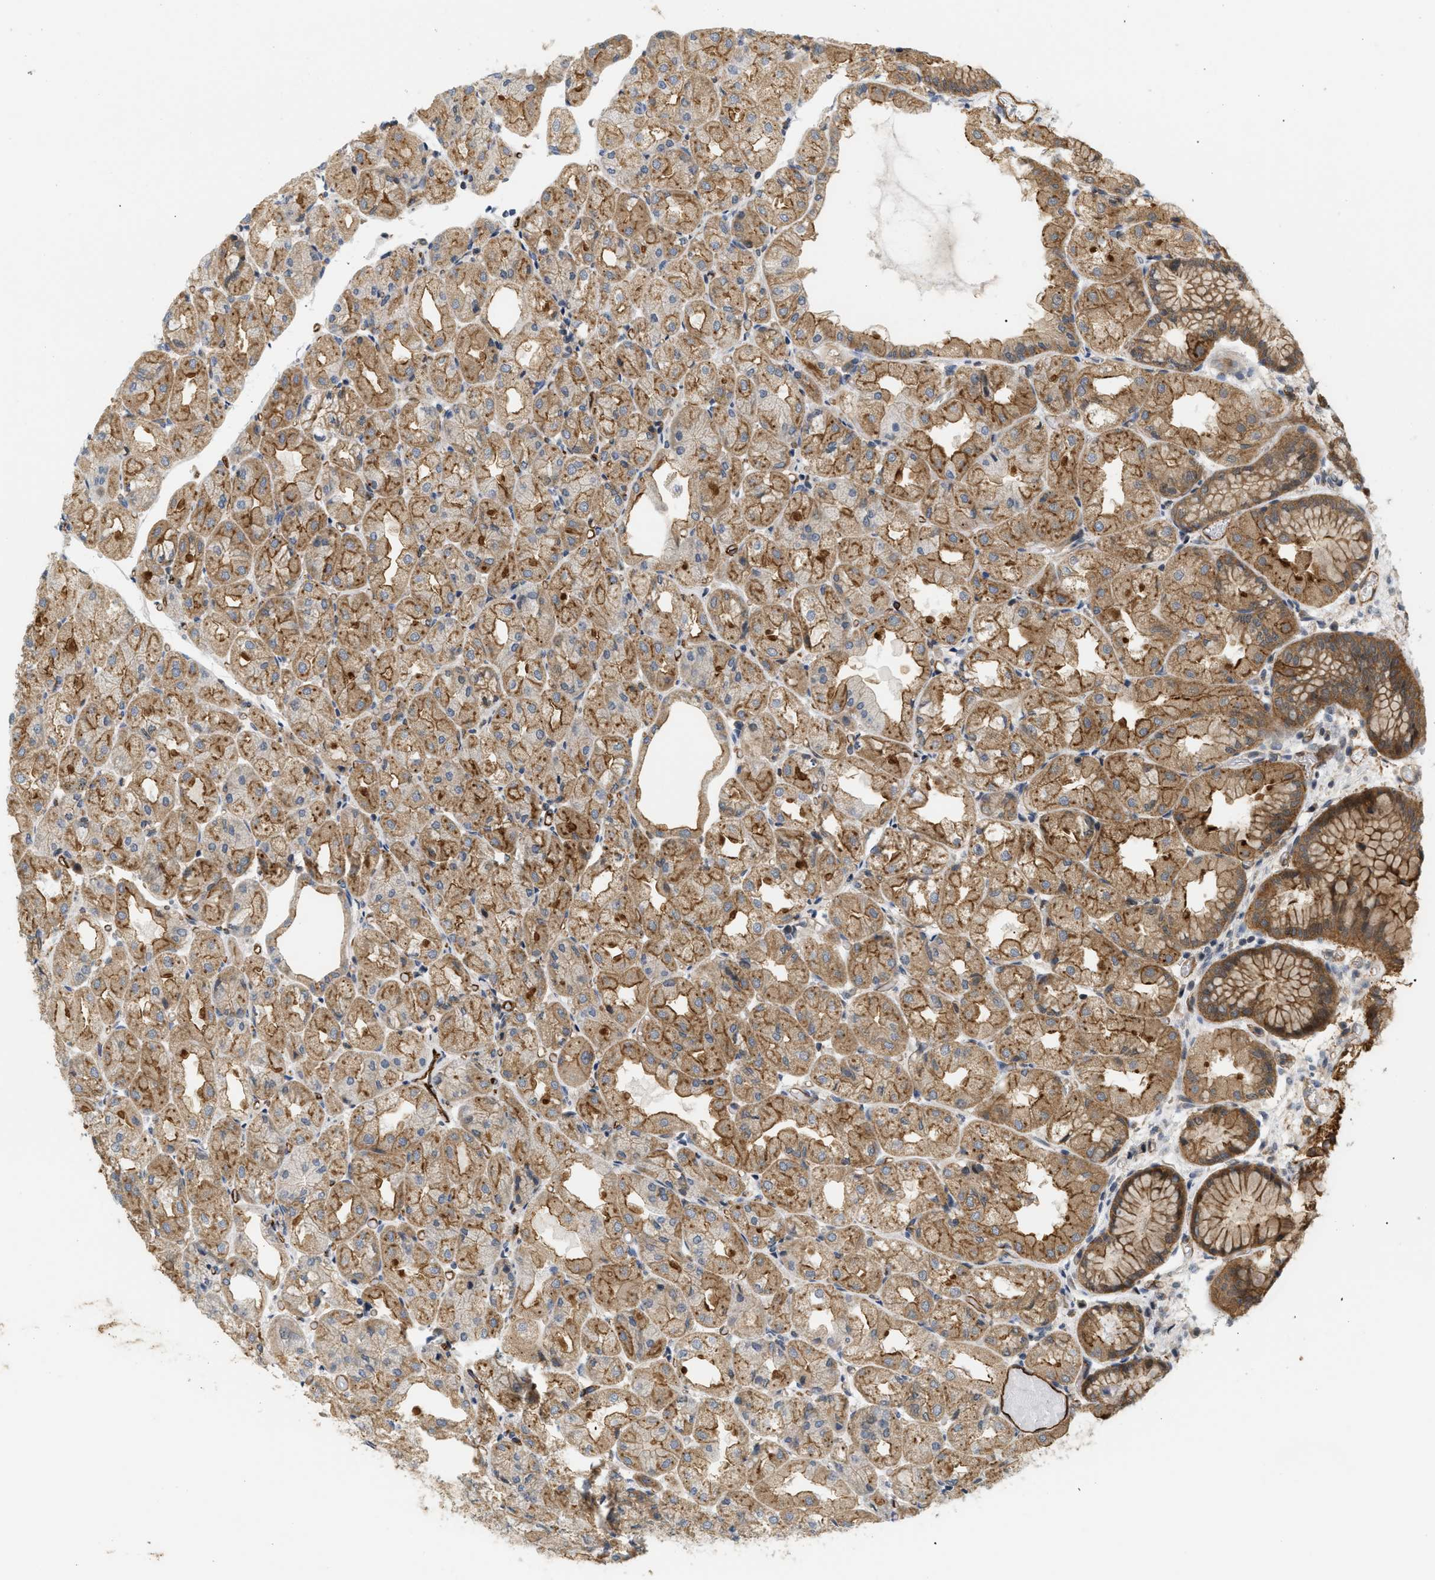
{"staining": {"intensity": "moderate", "quantity": ">75%", "location": "cytoplasmic/membranous"}, "tissue": "stomach", "cell_type": "Glandular cells", "image_type": "normal", "snomed": [{"axis": "morphology", "description": "Normal tissue, NOS"}, {"axis": "topography", "description": "Stomach, upper"}], "caption": "Human stomach stained for a protein (brown) demonstrates moderate cytoplasmic/membranous positive positivity in about >75% of glandular cells.", "gene": "PALMD", "patient": {"sex": "male", "age": 72}}